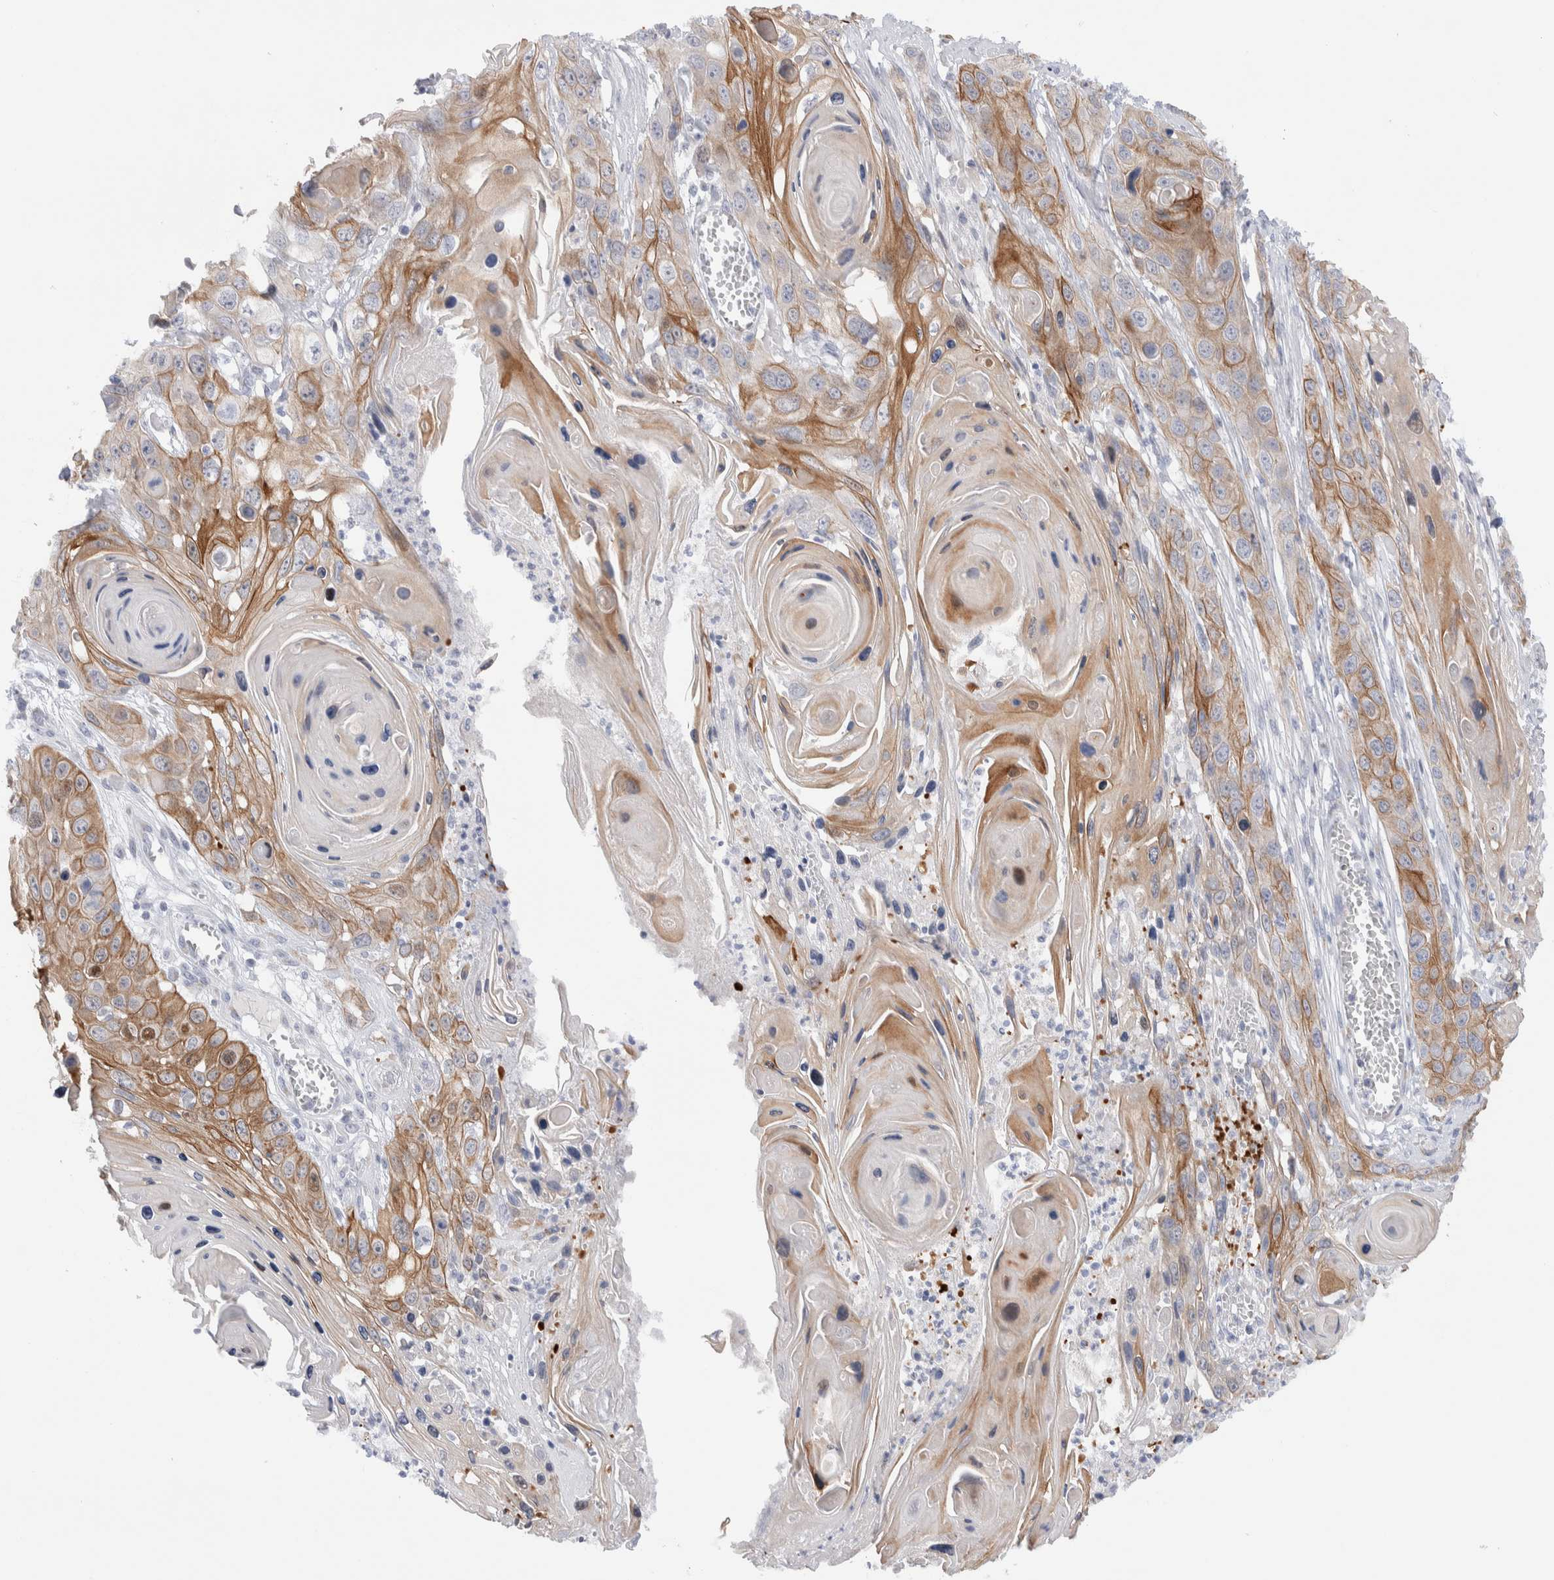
{"staining": {"intensity": "moderate", "quantity": ">75%", "location": "cytoplasmic/membranous"}, "tissue": "skin cancer", "cell_type": "Tumor cells", "image_type": "cancer", "snomed": [{"axis": "morphology", "description": "Squamous cell carcinoma, NOS"}, {"axis": "topography", "description": "Skin"}], "caption": "IHC of skin cancer displays medium levels of moderate cytoplasmic/membranous staining in approximately >75% of tumor cells.", "gene": "C1orf112", "patient": {"sex": "male", "age": 55}}